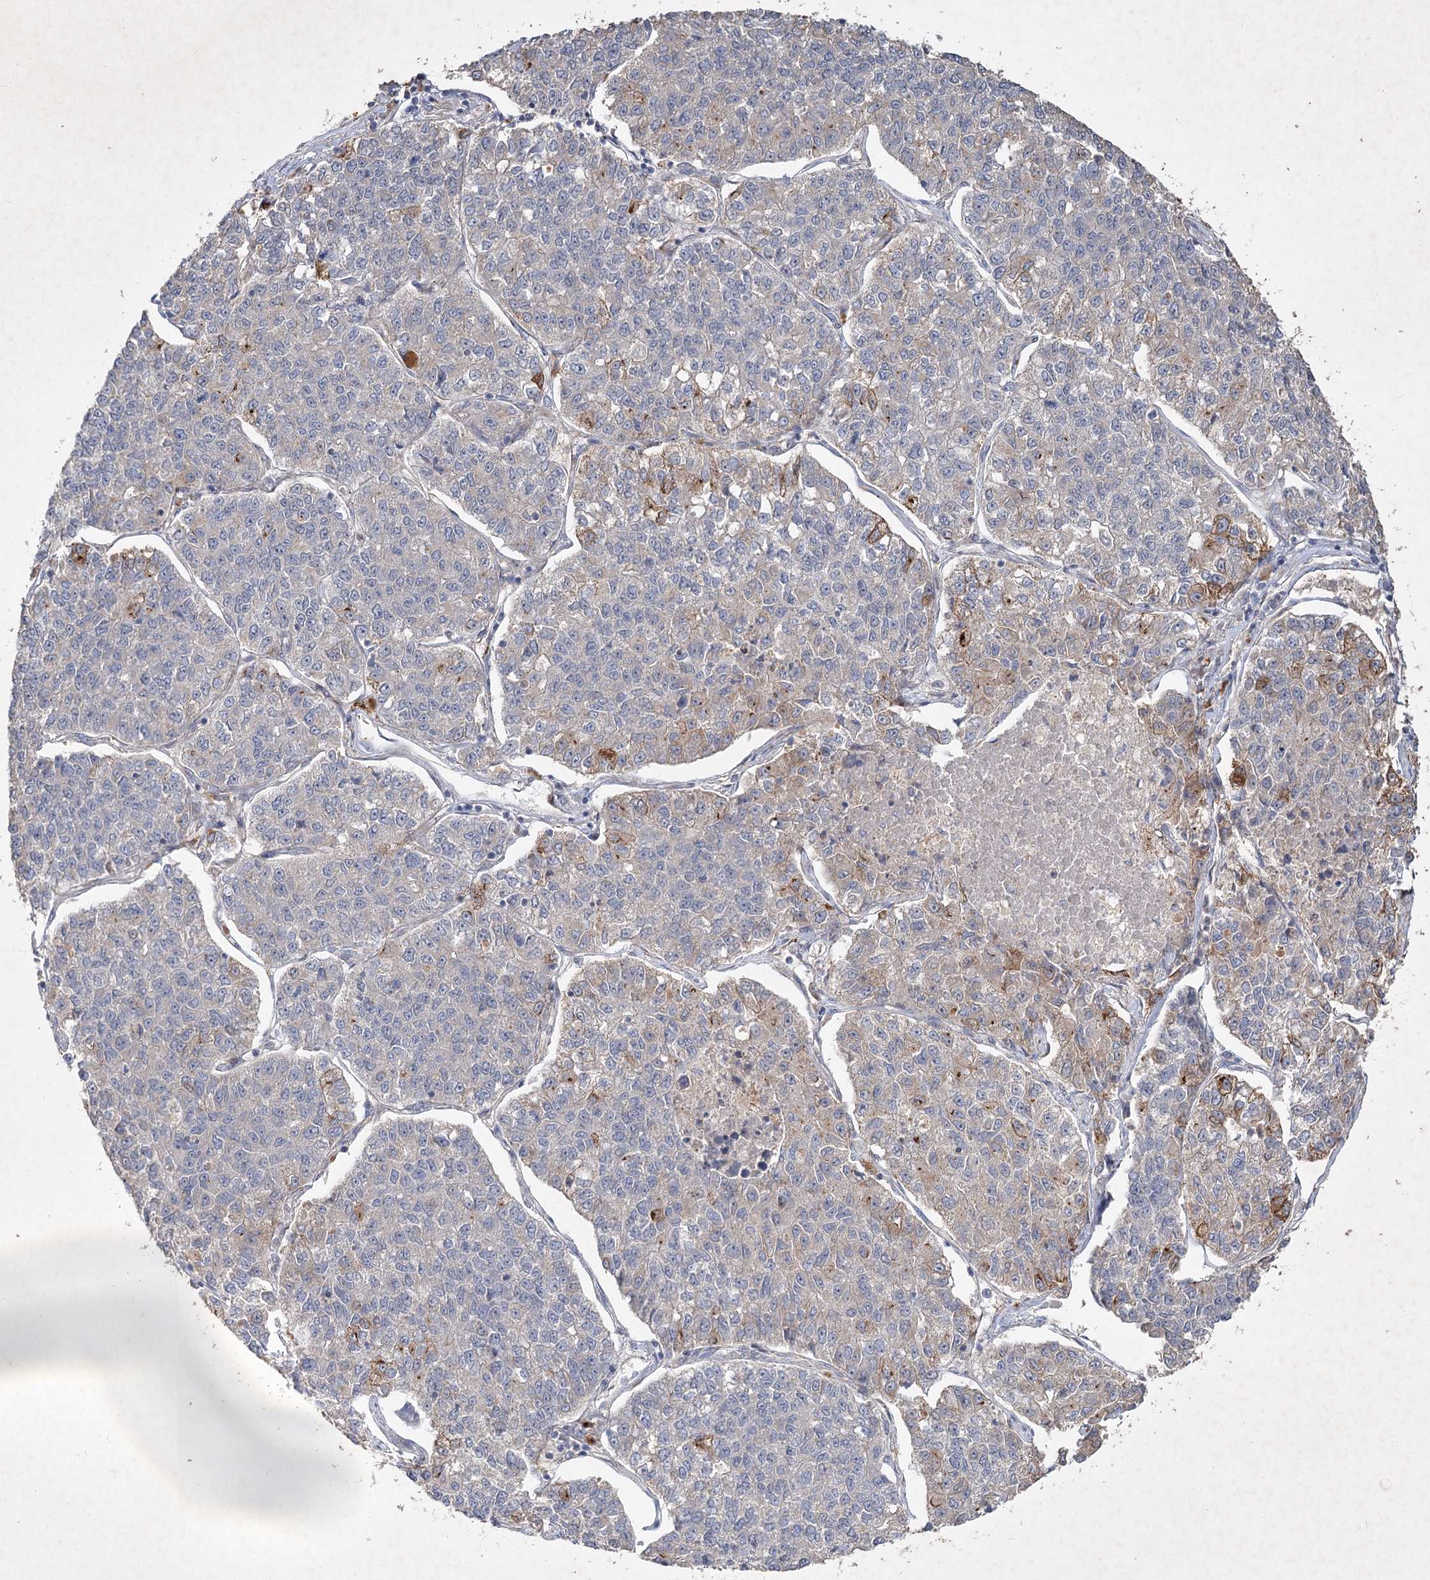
{"staining": {"intensity": "strong", "quantity": "<25%", "location": "cytoplasmic/membranous"}, "tissue": "lung cancer", "cell_type": "Tumor cells", "image_type": "cancer", "snomed": [{"axis": "morphology", "description": "Adenocarcinoma, NOS"}, {"axis": "topography", "description": "Lung"}], "caption": "This image displays IHC staining of lung adenocarcinoma, with medium strong cytoplasmic/membranous expression in about <25% of tumor cells.", "gene": "IRAK1BP1", "patient": {"sex": "male", "age": 49}}